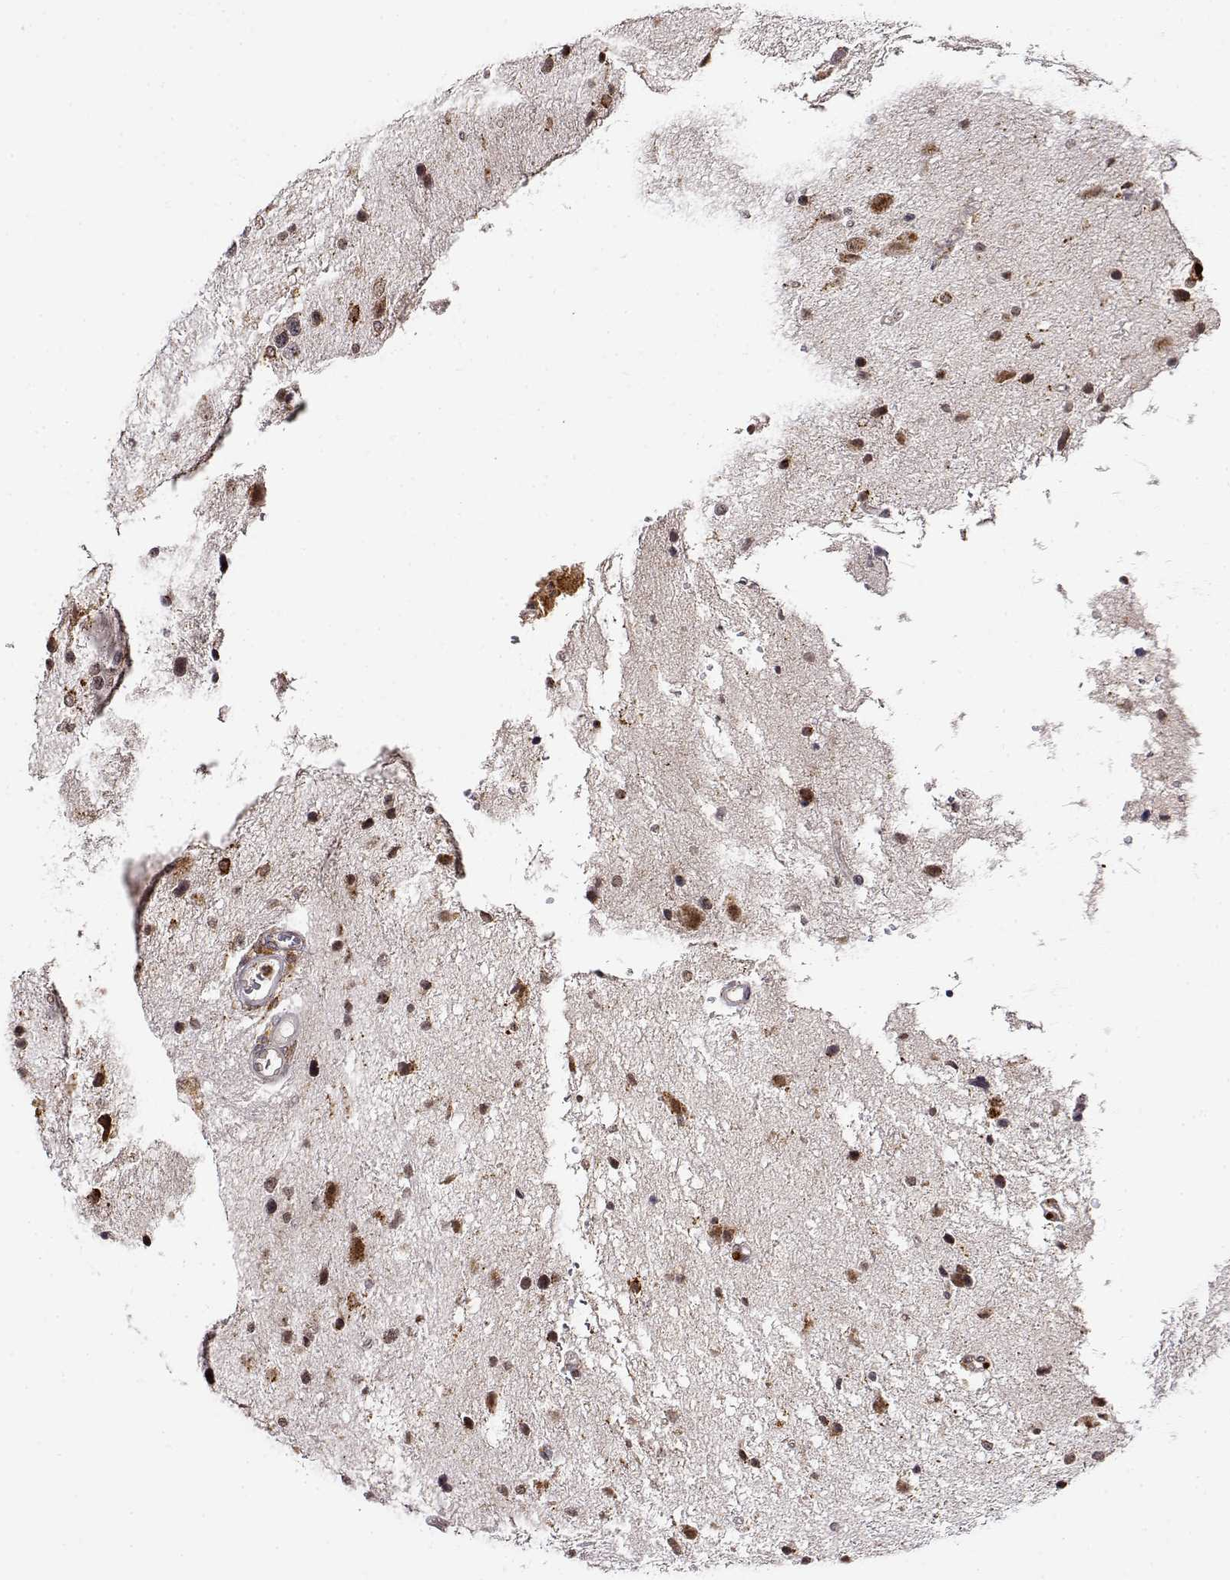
{"staining": {"intensity": "strong", "quantity": ">75%", "location": "cytoplasmic/membranous"}, "tissue": "glioma", "cell_type": "Tumor cells", "image_type": "cancer", "snomed": [{"axis": "morphology", "description": "Glioma, malignant, Low grade"}, {"axis": "topography", "description": "Brain"}], "caption": "DAB (3,3'-diaminobenzidine) immunohistochemical staining of human malignant glioma (low-grade) displays strong cytoplasmic/membranous protein expression in approximately >75% of tumor cells.", "gene": "RNF13", "patient": {"sex": "female", "age": 32}}